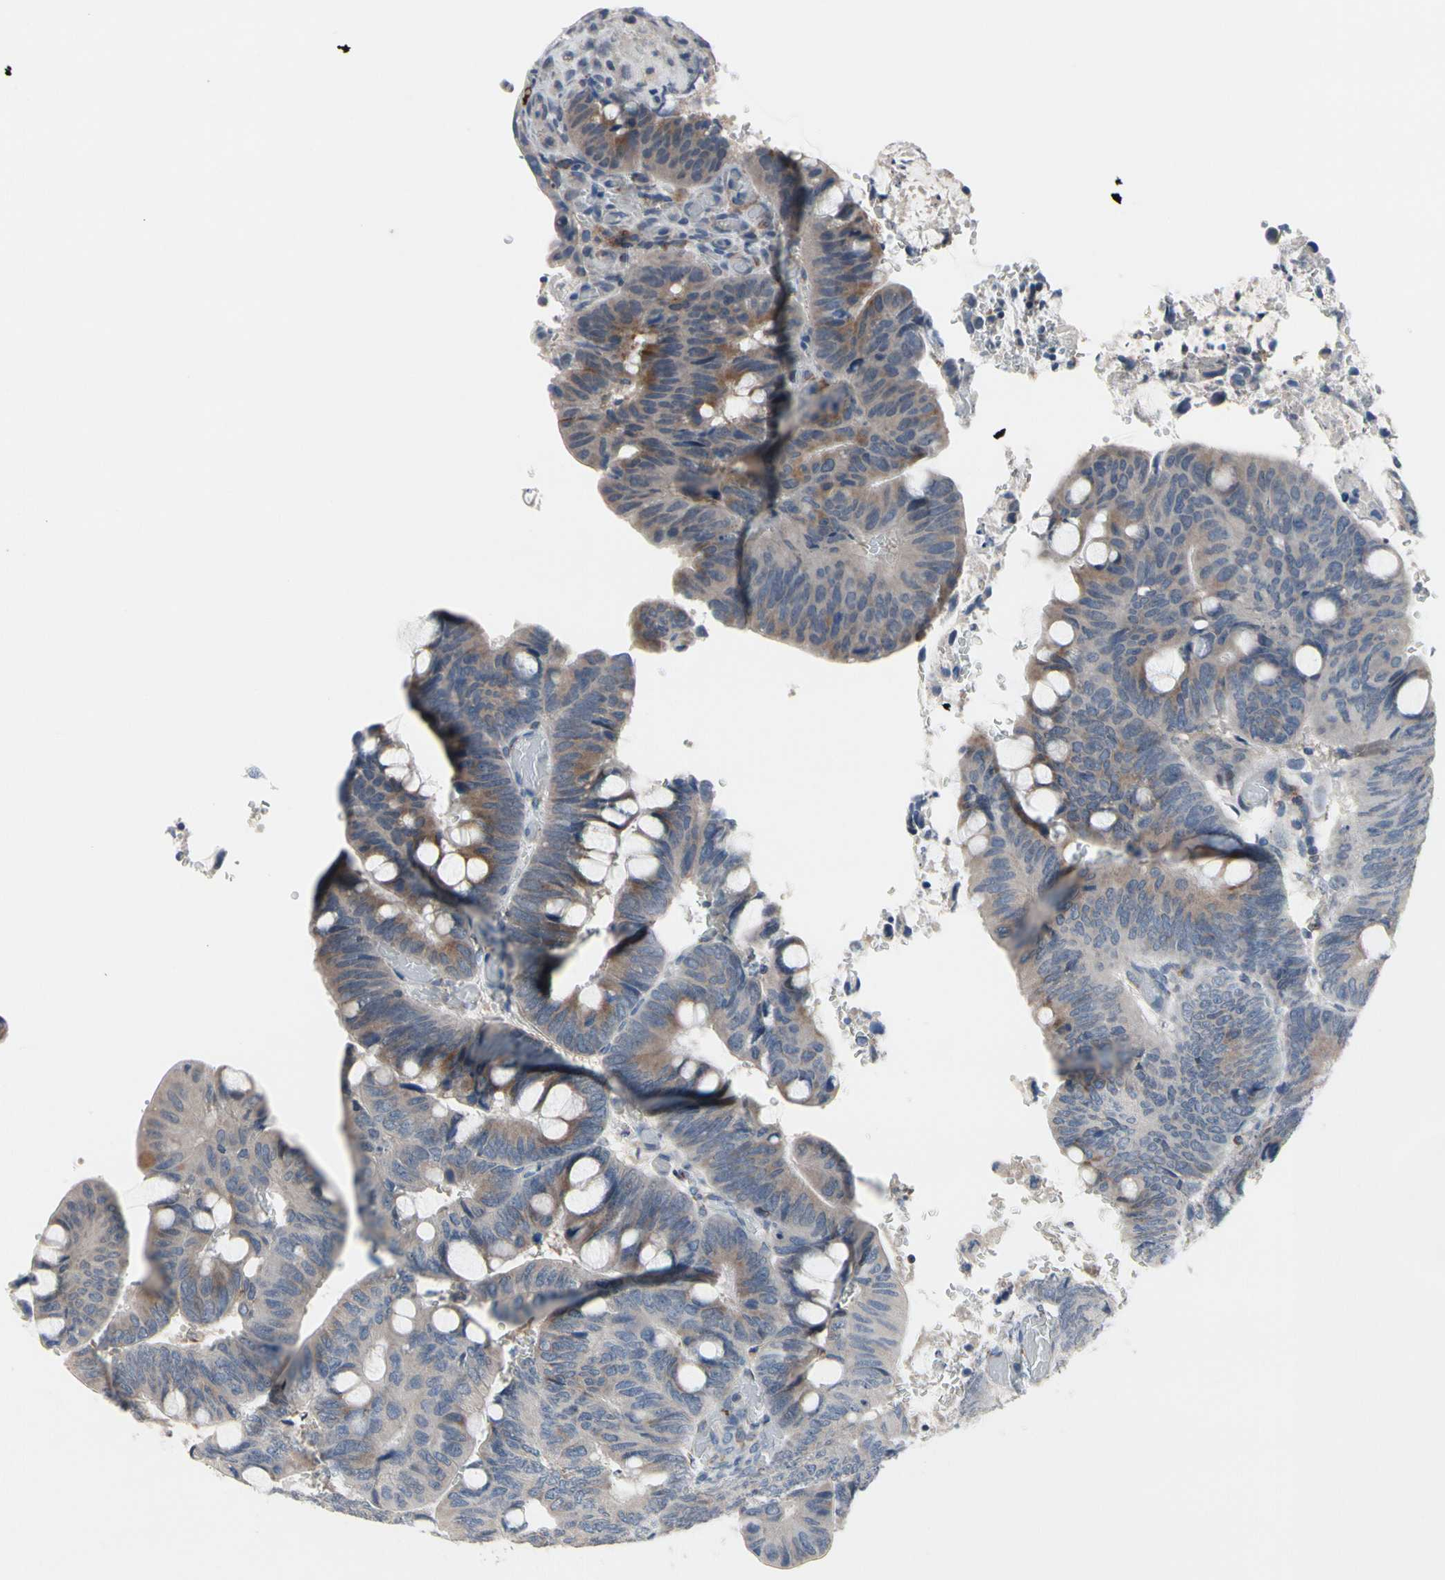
{"staining": {"intensity": "moderate", "quantity": "<25%", "location": "cytoplasmic/membranous"}, "tissue": "colorectal cancer", "cell_type": "Tumor cells", "image_type": "cancer", "snomed": [{"axis": "morphology", "description": "Normal tissue, NOS"}, {"axis": "morphology", "description": "Adenocarcinoma, NOS"}, {"axis": "topography", "description": "Rectum"}, {"axis": "topography", "description": "Peripheral nerve tissue"}], "caption": "A histopathology image of adenocarcinoma (colorectal) stained for a protein shows moderate cytoplasmic/membranous brown staining in tumor cells.", "gene": "MUTYH", "patient": {"sex": "male", "age": 92}}